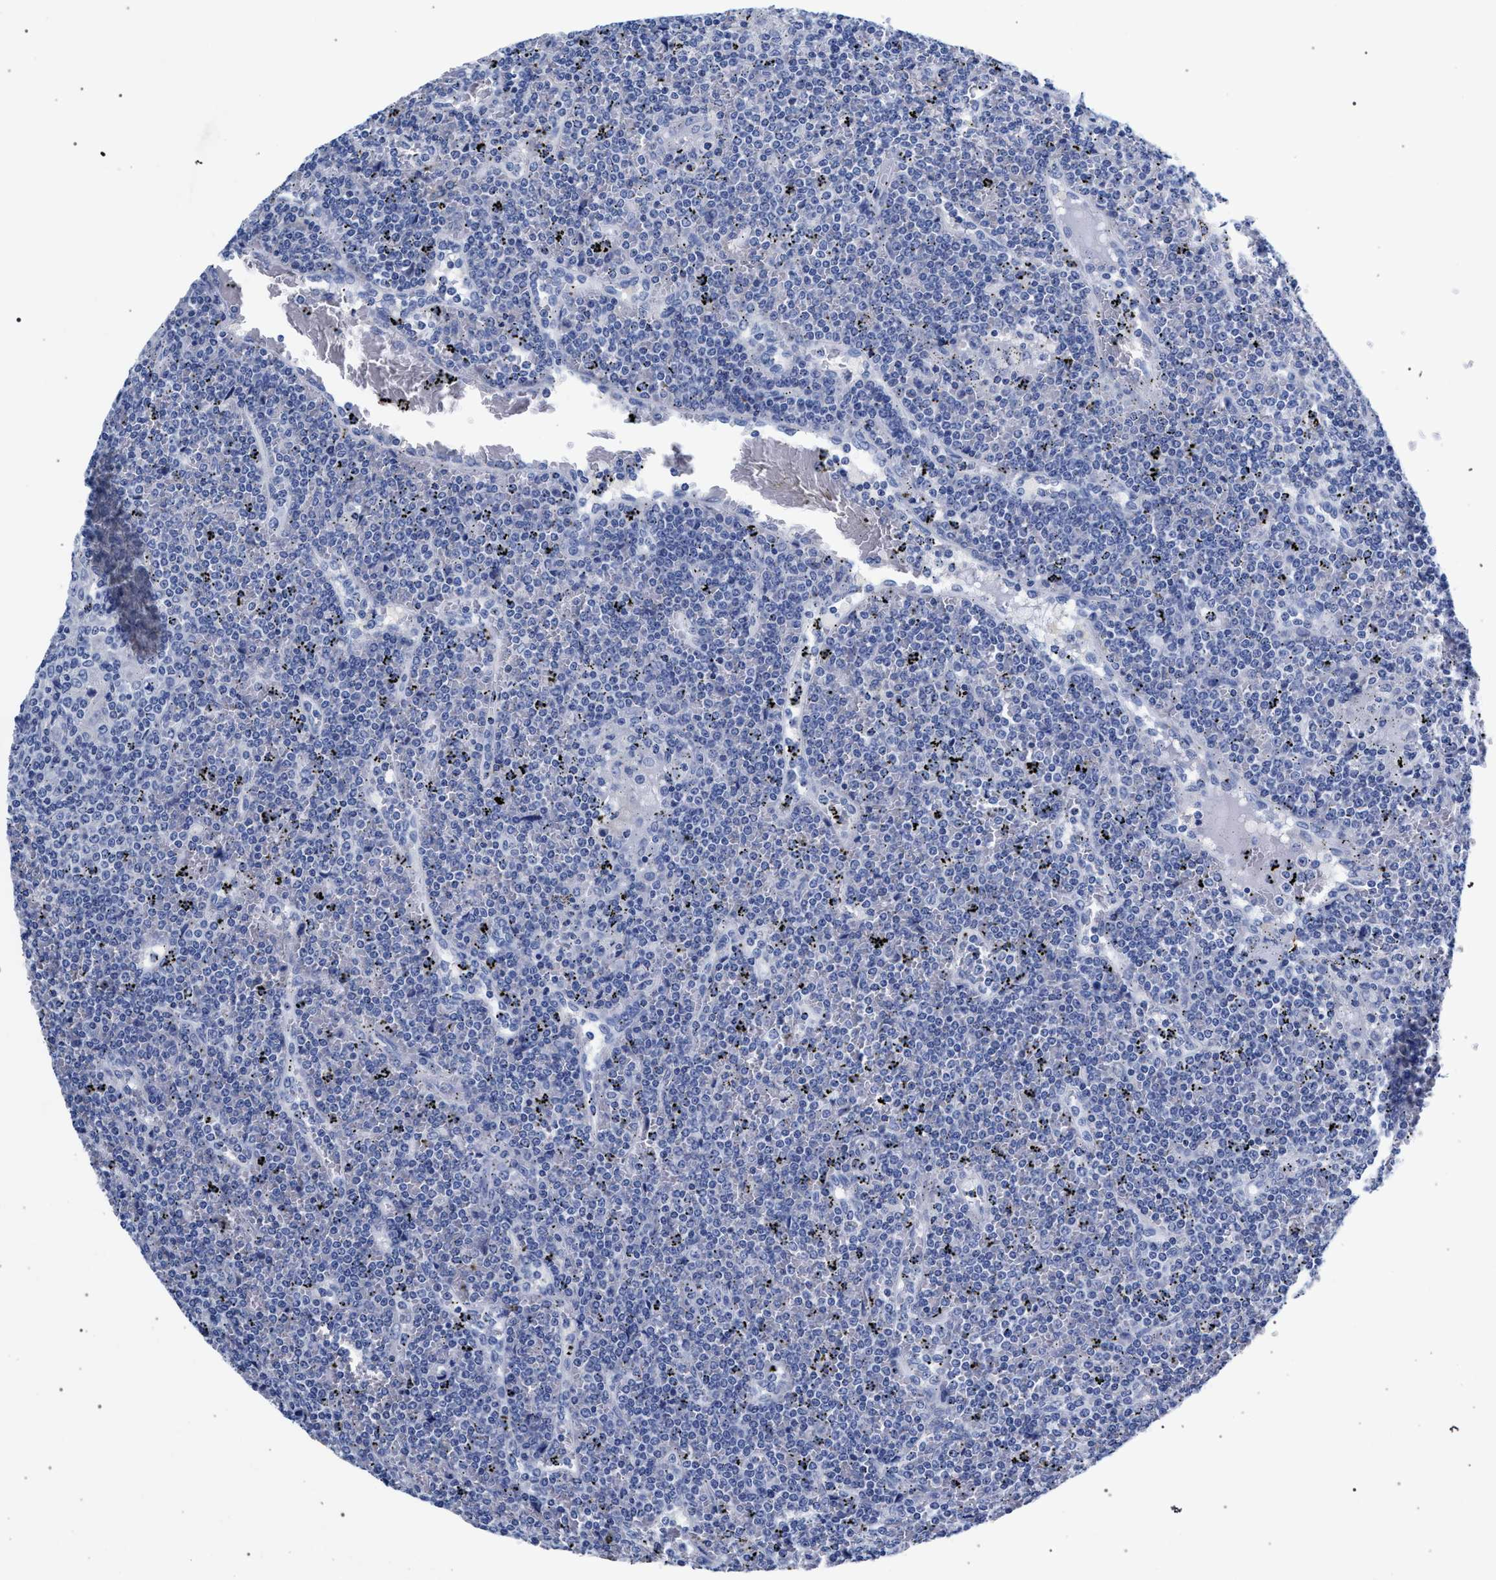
{"staining": {"intensity": "negative", "quantity": "none", "location": "none"}, "tissue": "lymphoma", "cell_type": "Tumor cells", "image_type": "cancer", "snomed": [{"axis": "morphology", "description": "Malignant lymphoma, non-Hodgkin's type, Low grade"}, {"axis": "topography", "description": "Spleen"}], "caption": "Immunohistochemistry (IHC) histopathology image of human malignant lymphoma, non-Hodgkin's type (low-grade) stained for a protein (brown), which exhibits no expression in tumor cells.", "gene": "AKAP4", "patient": {"sex": "female", "age": 19}}